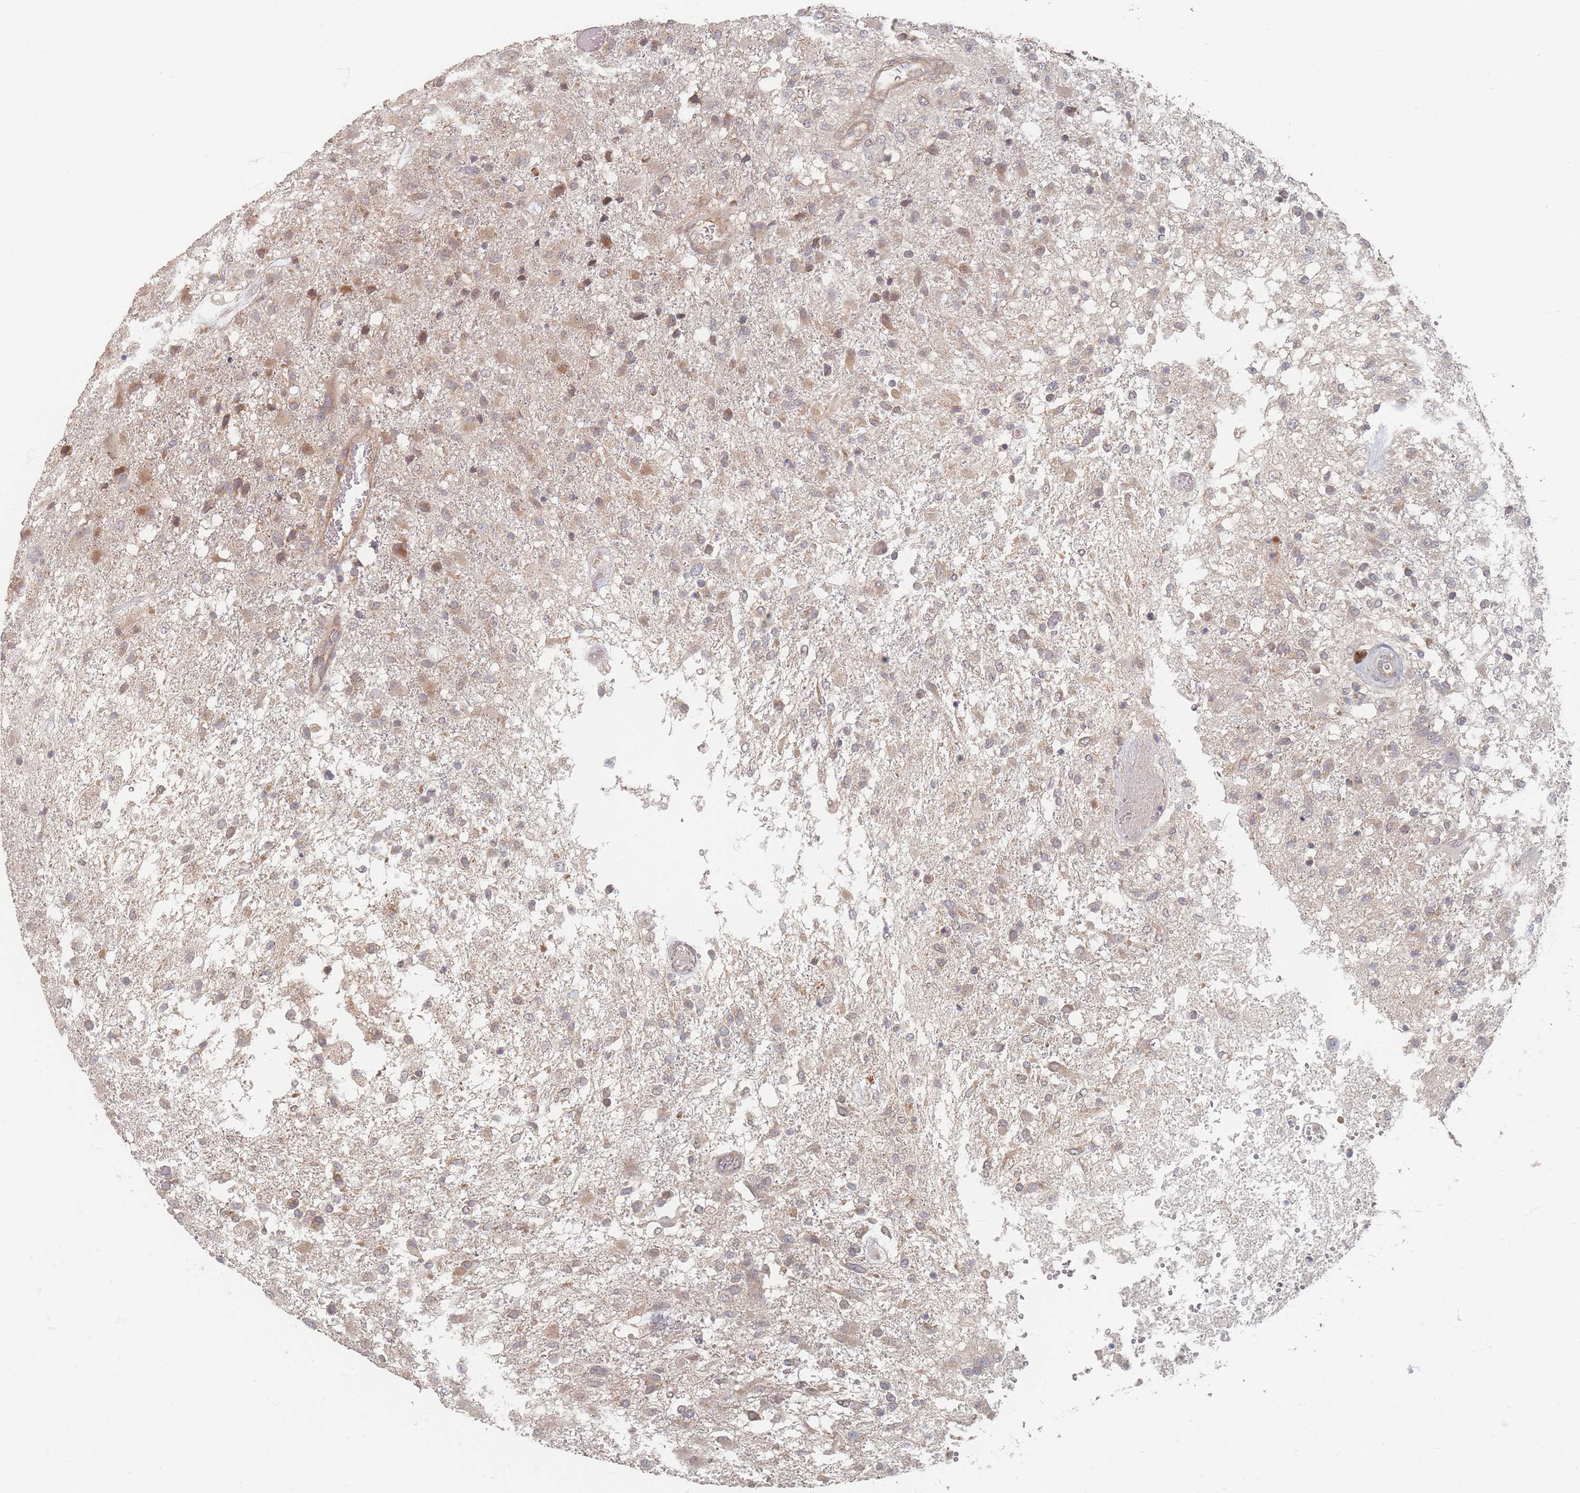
{"staining": {"intensity": "moderate", "quantity": "<25%", "location": "cytoplasmic/membranous"}, "tissue": "glioma", "cell_type": "Tumor cells", "image_type": "cancer", "snomed": [{"axis": "morphology", "description": "Glioma, malignant, High grade"}, {"axis": "topography", "description": "Brain"}], "caption": "This histopathology image displays glioma stained with IHC to label a protein in brown. The cytoplasmic/membranous of tumor cells show moderate positivity for the protein. Nuclei are counter-stained blue.", "gene": "GLE1", "patient": {"sex": "female", "age": 74}}